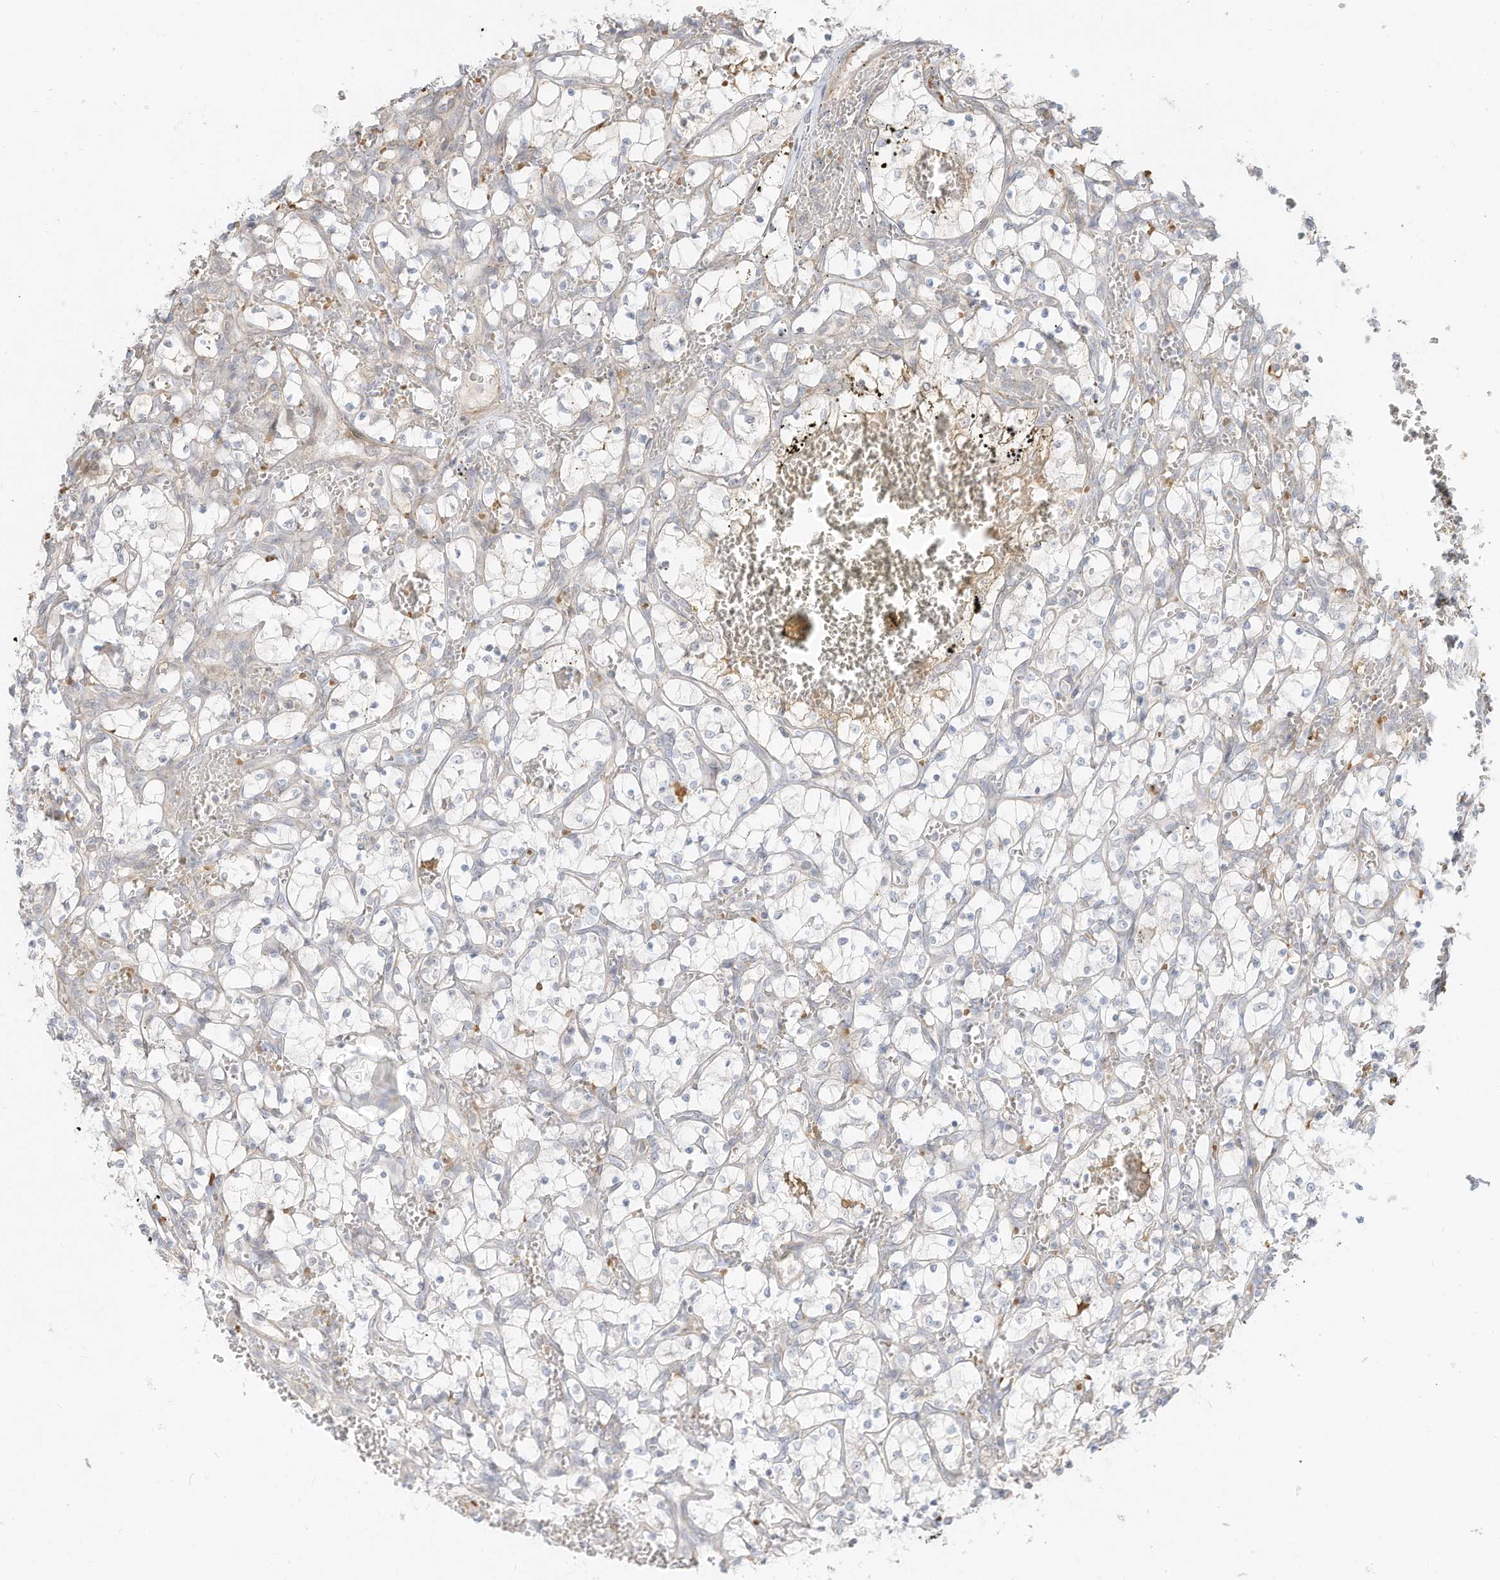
{"staining": {"intensity": "negative", "quantity": "none", "location": "none"}, "tissue": "renal cancer", "cell_type": "Tumor cells", "image_type": "cancer", "snomed": [{"axis": "morphology", "description": "Adenocarcinoma, NOS"}, {"axis": "topography", "description": "Kidney"}], "caption": "Tumor cells are negative for protein expression in human renal cancer.", "gene": "OFD1", "patient": {"sex": "female", "age": 69}}